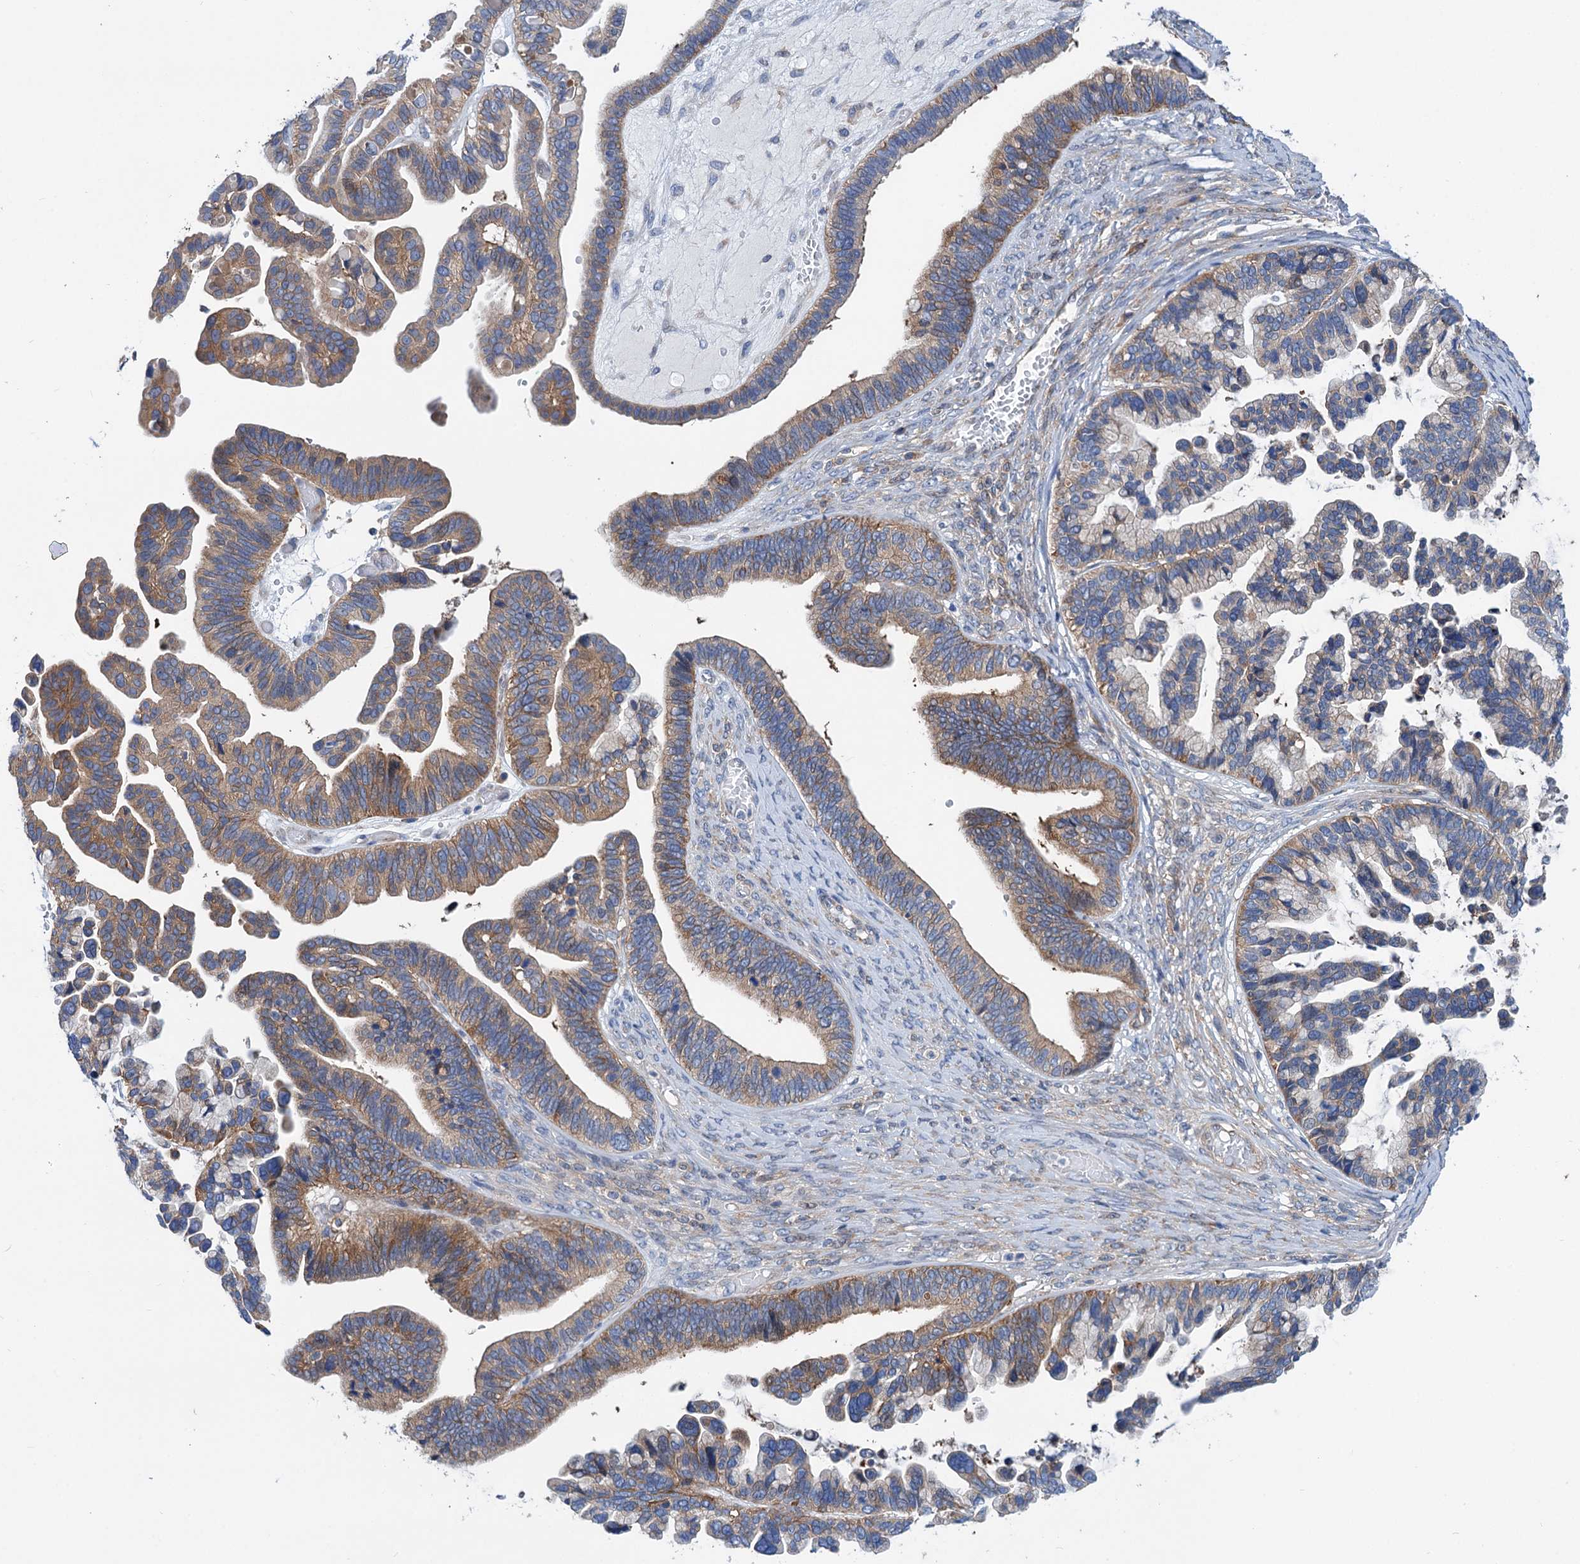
{"staining": {"intensity": "moderate", "quantity": ">75%", "location": "cytoplasmic/membranous"}, "tissue": "ovarian cancer", "cell_type": "Tumor cells", "image_type": "cancer", "snomed": [{"axis": "morphology", "description": "Cystadenocarcinoma, serous, NOS"}, {"axis": "topography", "description": "Ovary"}], "caption": "Immunohistochemical staining of ovarian serous cystadenocarcinoma reveals medium levels of moderate cytoplasmic/membranous protein staining in approximately >75% of tumor cells.", "gene": "TRIM55", "patient": {"sex": "female", "age": 56}}